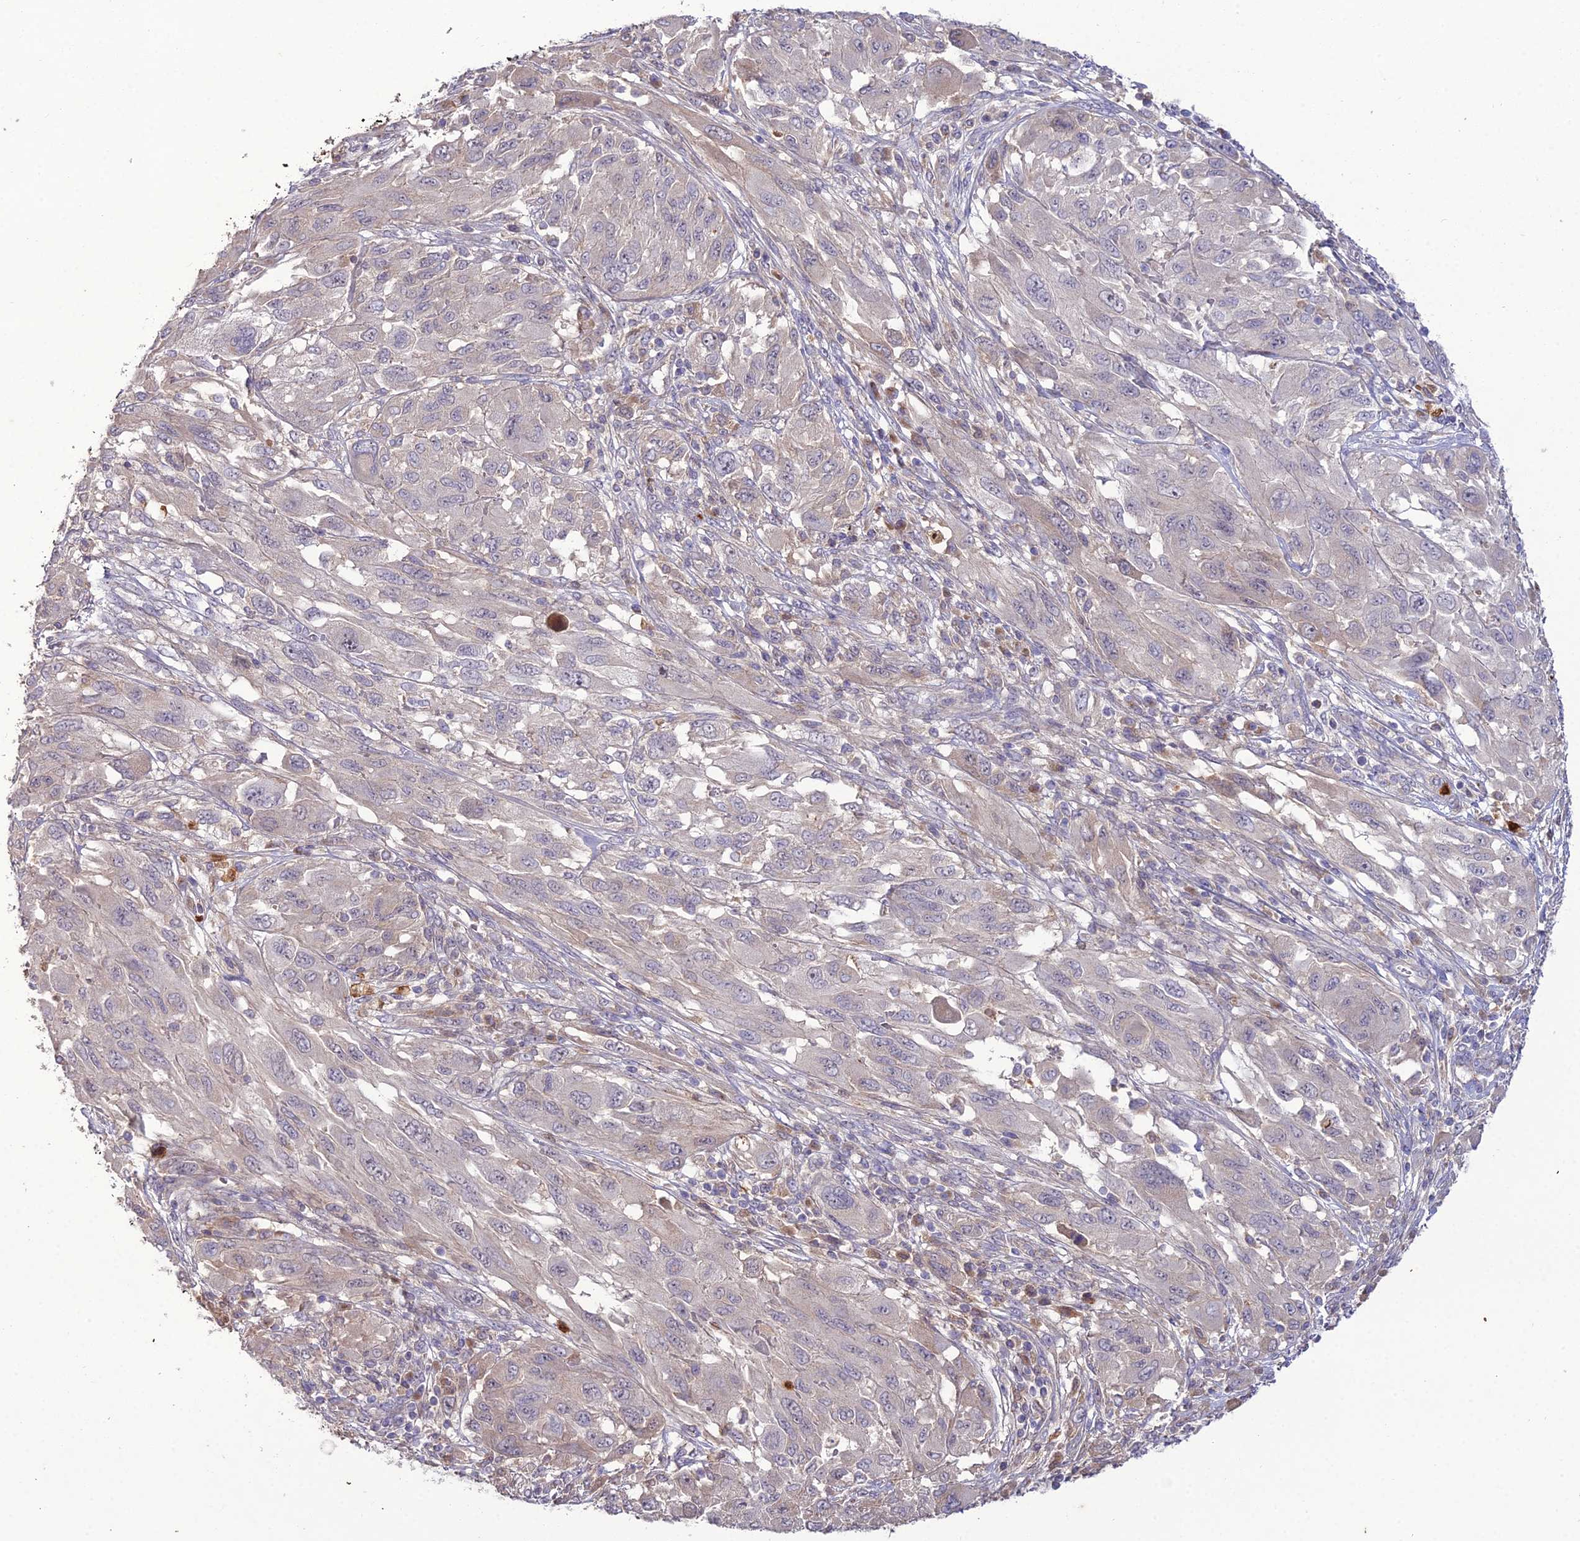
{"staining": {"intensity": "negative", "quantity": "none", "location": "none"}, "tissue": "melanoma", "cell_type": "Tumor cells", "image_type": "cancer", "snomed": [{"axis": "morphology", "description": "Malignant melanoma, NOS"}, {"axis": "topography", "description": "Skin"}], "caption": "This micrograph is of melanoma stained with immunohistochemistry to label a protein in brown with the nuclei are counter-stained blue. There is no expression in tumor cells.", "gene": "EID2", "patient": {"sex": "female", "age": 91}}